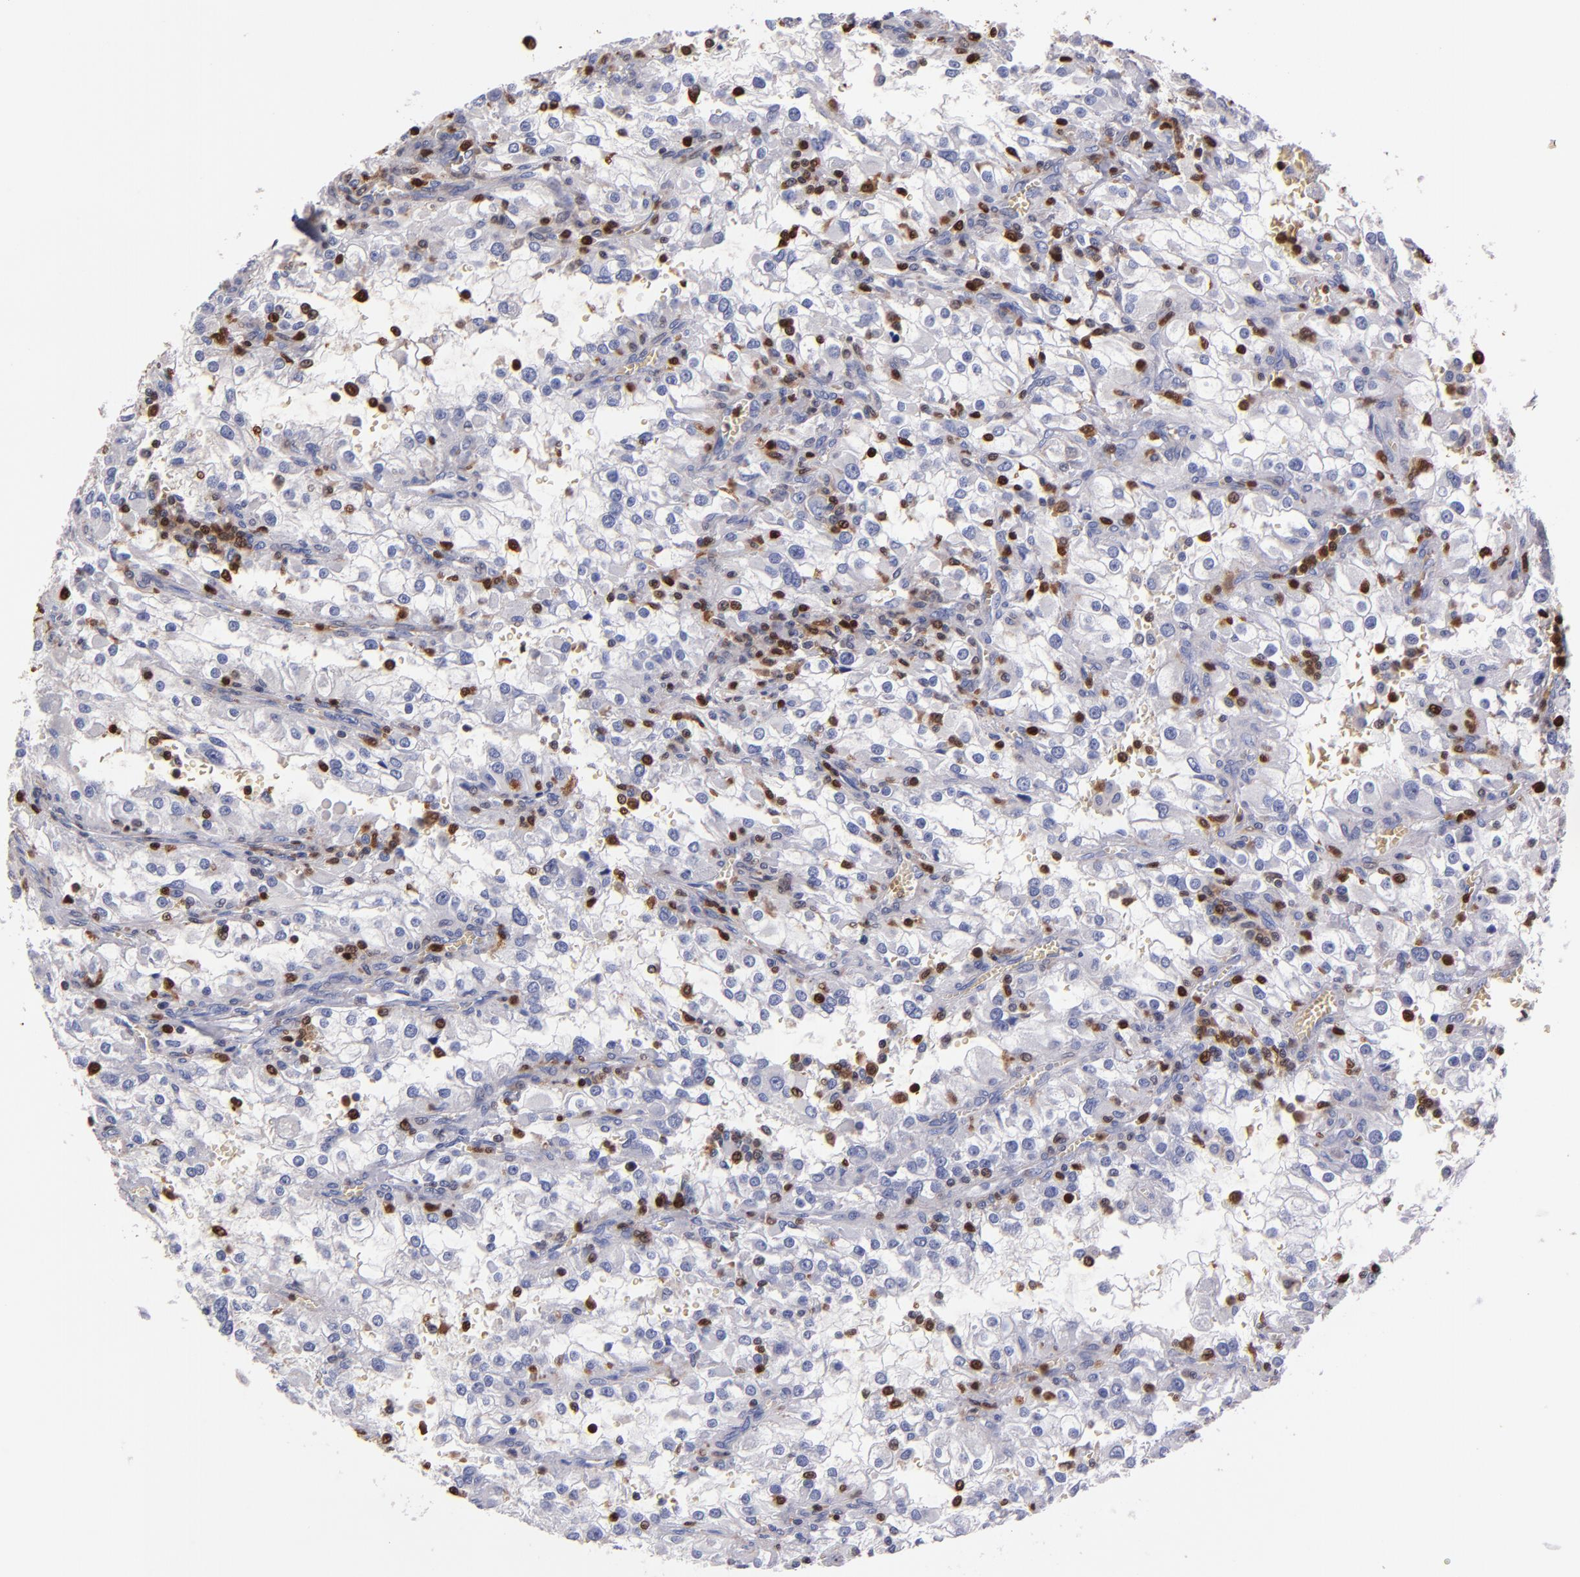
{"staining": {"intensity": "negative", "quantity": "none", "location": "none"}, "tissue": "renal cancer", "cell_type": "Tumor cells", "image_type": "cancer", "snomed": [{"axis": "morphology", "description": "Adenocarcinoma, NOS"}, {"axis": "topography", "description": "Kidney"}], "caption": "IHC of adenocarcinoma (renal) demonstrates no positivity in tumor cells.", "gene": "S100A4", "patient": {"sex": "female", "age": 52}}